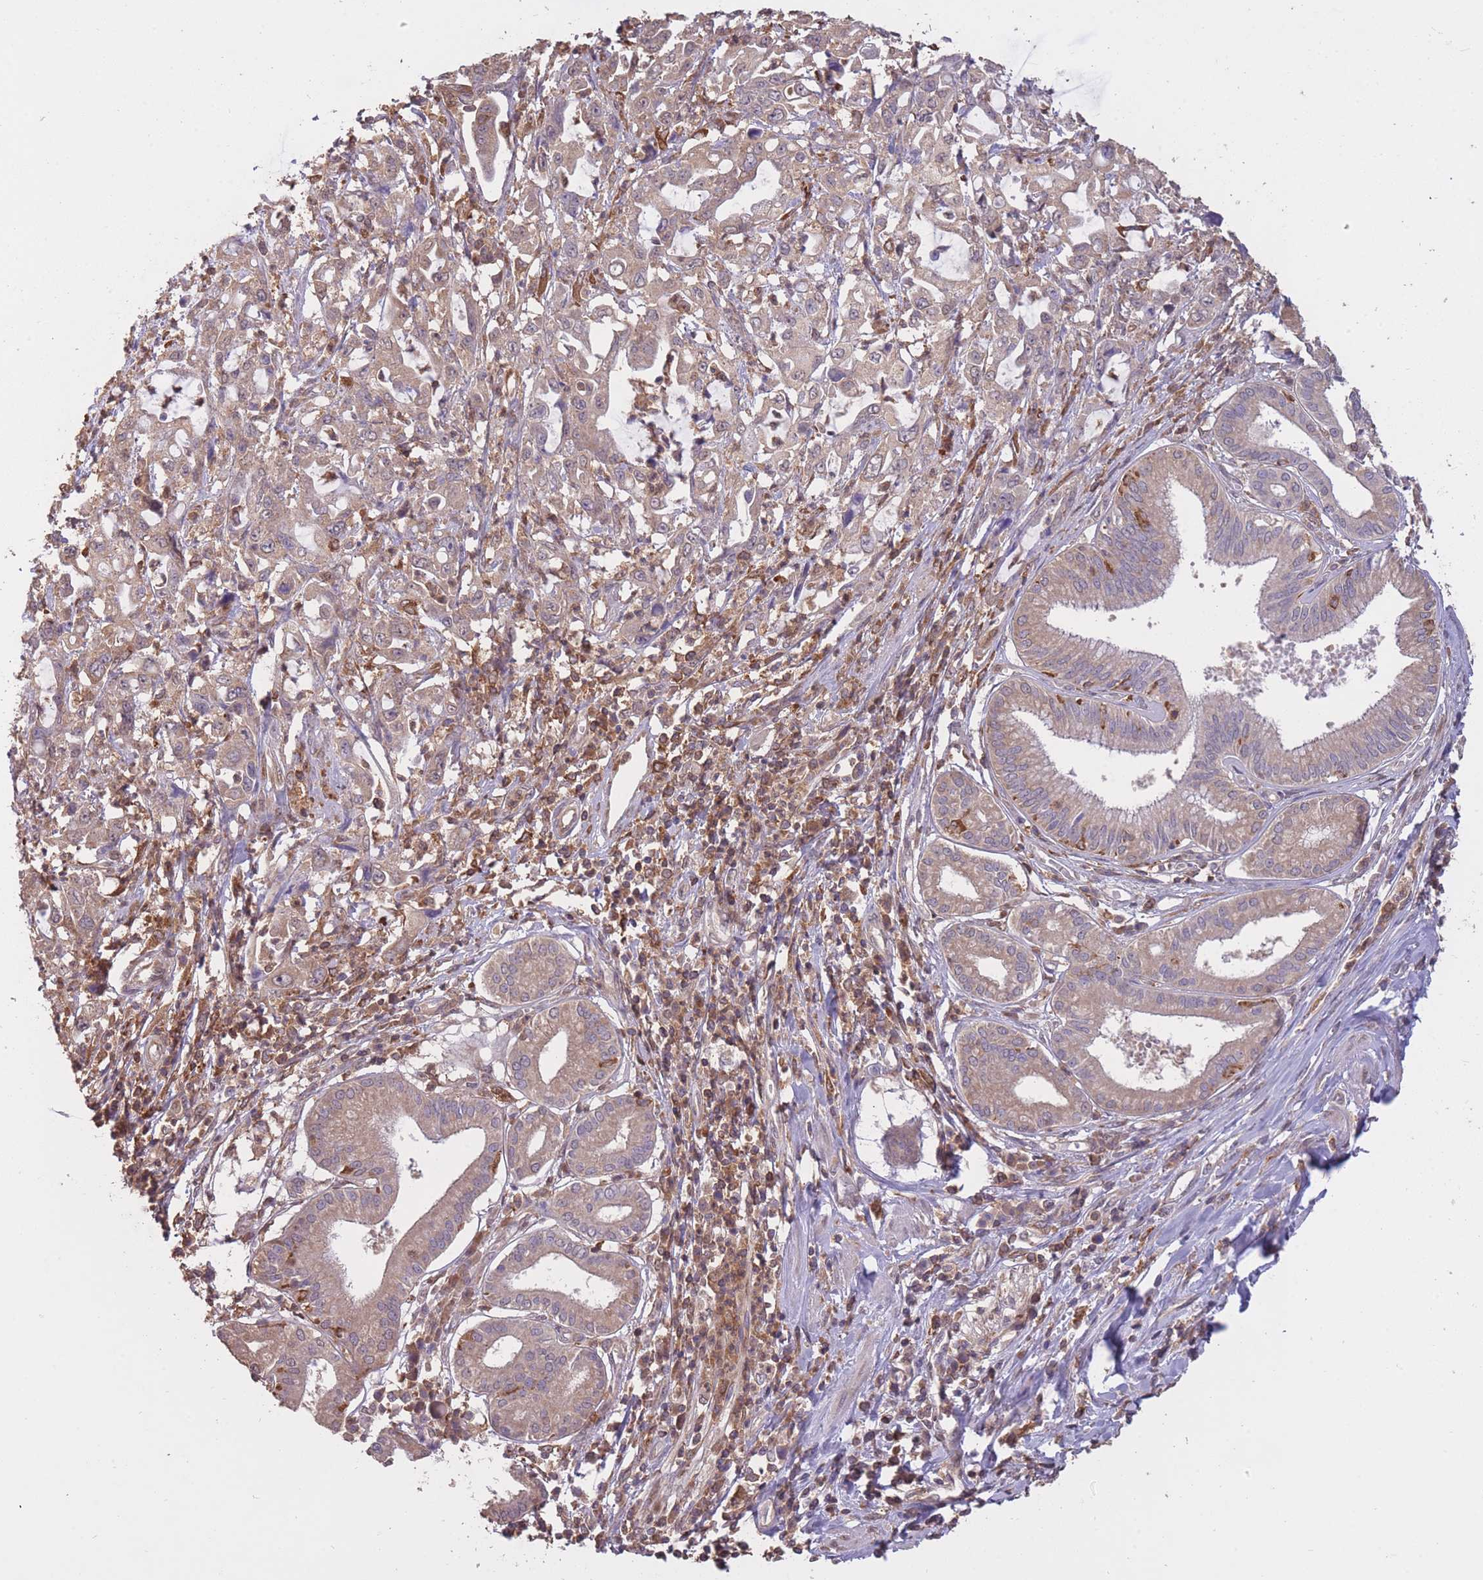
{"staining": {"intensity": "weak", "quantity": ">75%", "location": "cytoplasmic/membranous"}, "tissue": "pancreatic cancer", "cell_type": "Tumor cells", "image_type": "cancer", "snomed": [{"axis": "morphology", "description": "Adenocarcinoma, NOS"}, {"axis": "topography", "description": "Pancreas"}], "caption": "The histopathology image reveals staining of pancreatic cancer, revealing weak cytoplasmic/membranous protein expression (brown color) within tumor cells.", "gene": "GMIP", "patient": {"sex": "female", "age": 61}}